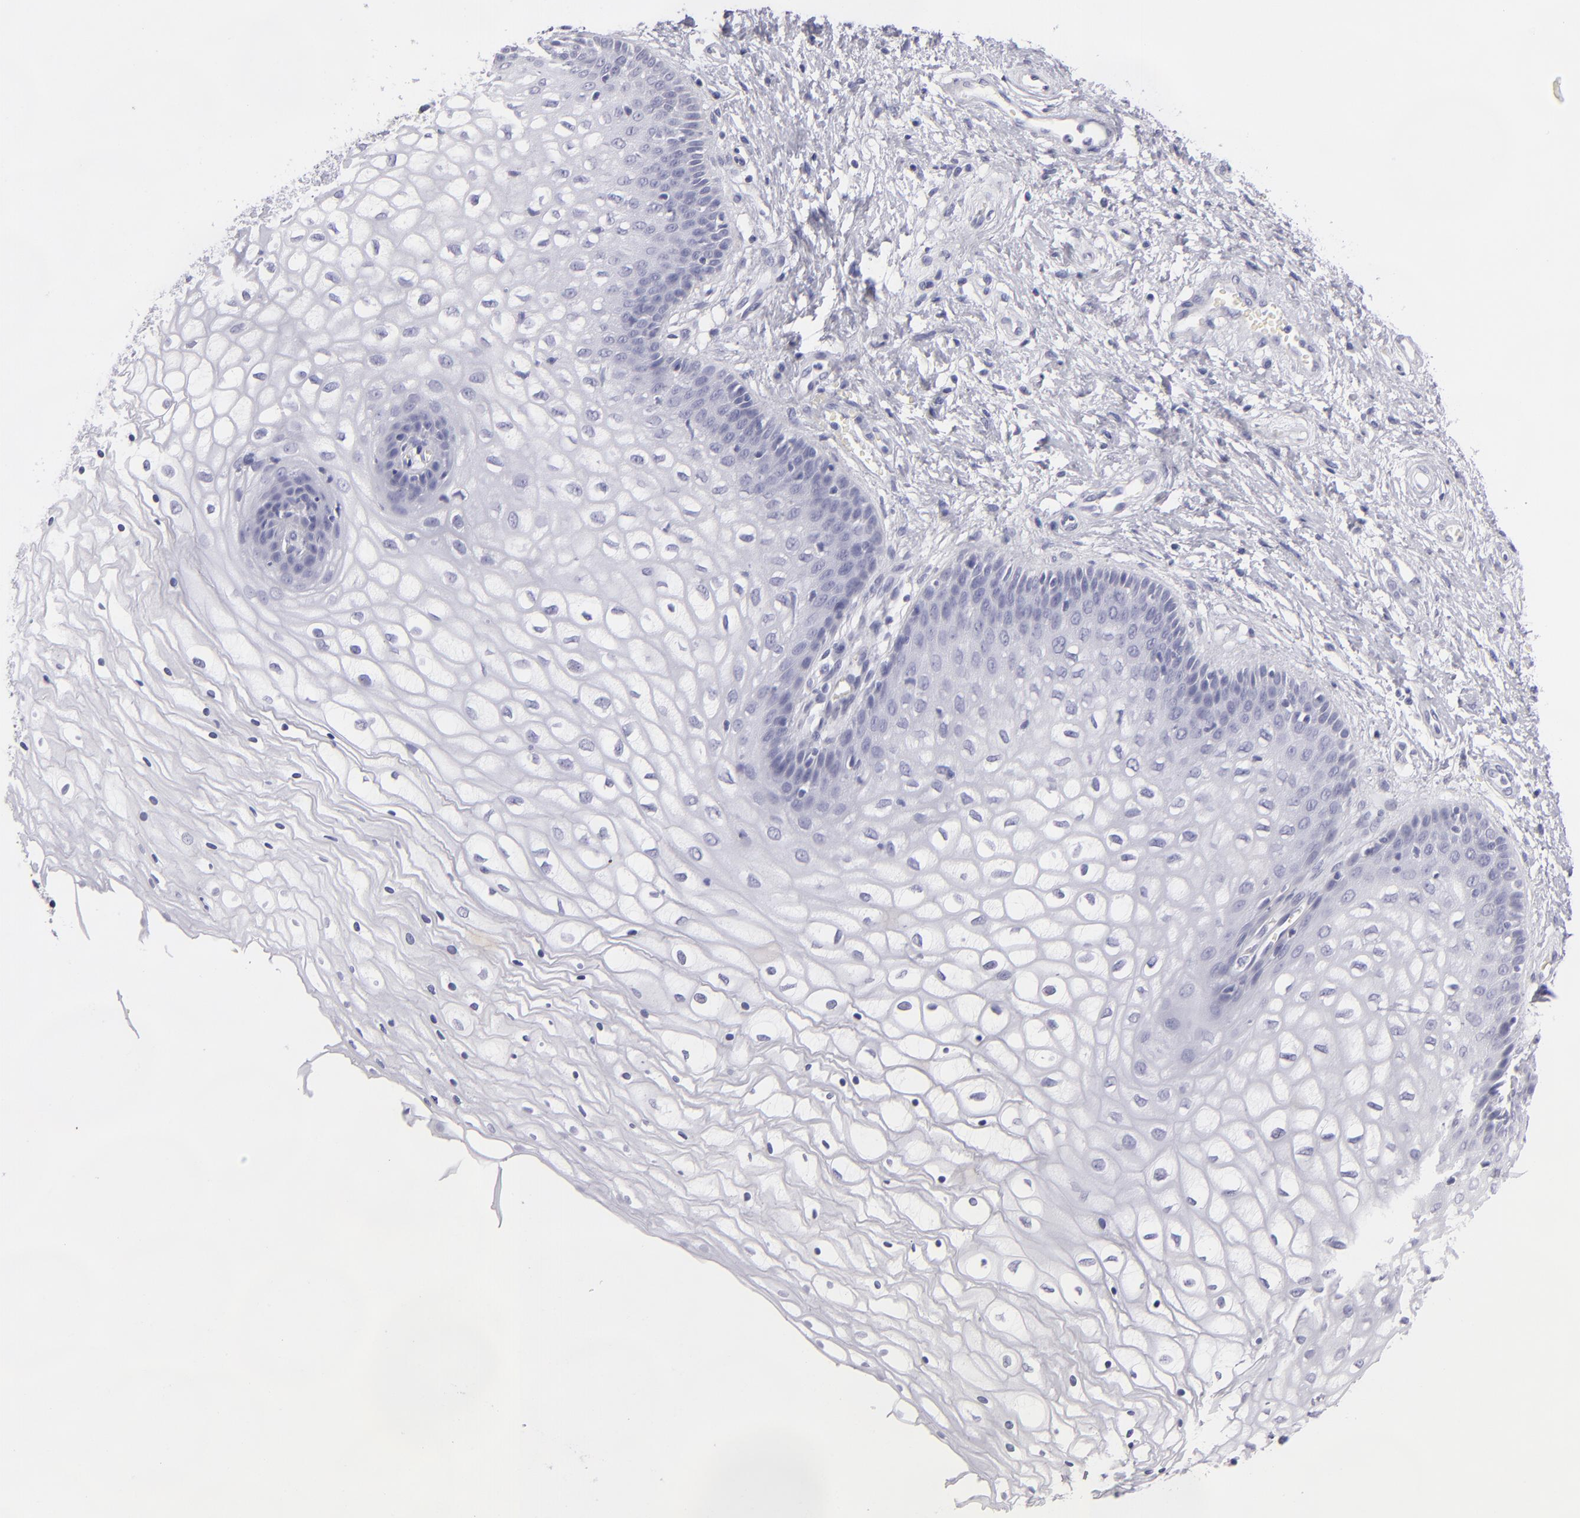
{"staining": {"intensity": "negative", "quantity": "none", "location": "none"}, "tissue": "vagina", "cell_type": "Squamous epithelial cells", "image_type": "normal", "snomed": [{"axis": "morphology", "description": "Normal tissue, NOS"}, {"axis": "topography", "description": "Vagina"}], "caption": "High power microscopy histopathology image of an immunohistochemistry photomicrograph of benign vagina, revealing no significant staining in squamous epithelial cells. The staining is performed using DAB (3,3'-diaminobenzidine) brown chromogen with nuclei counter-stained in using hematoxylin.", "gene": "VIL1", "patient": {"sex": "female", "age": 34}}